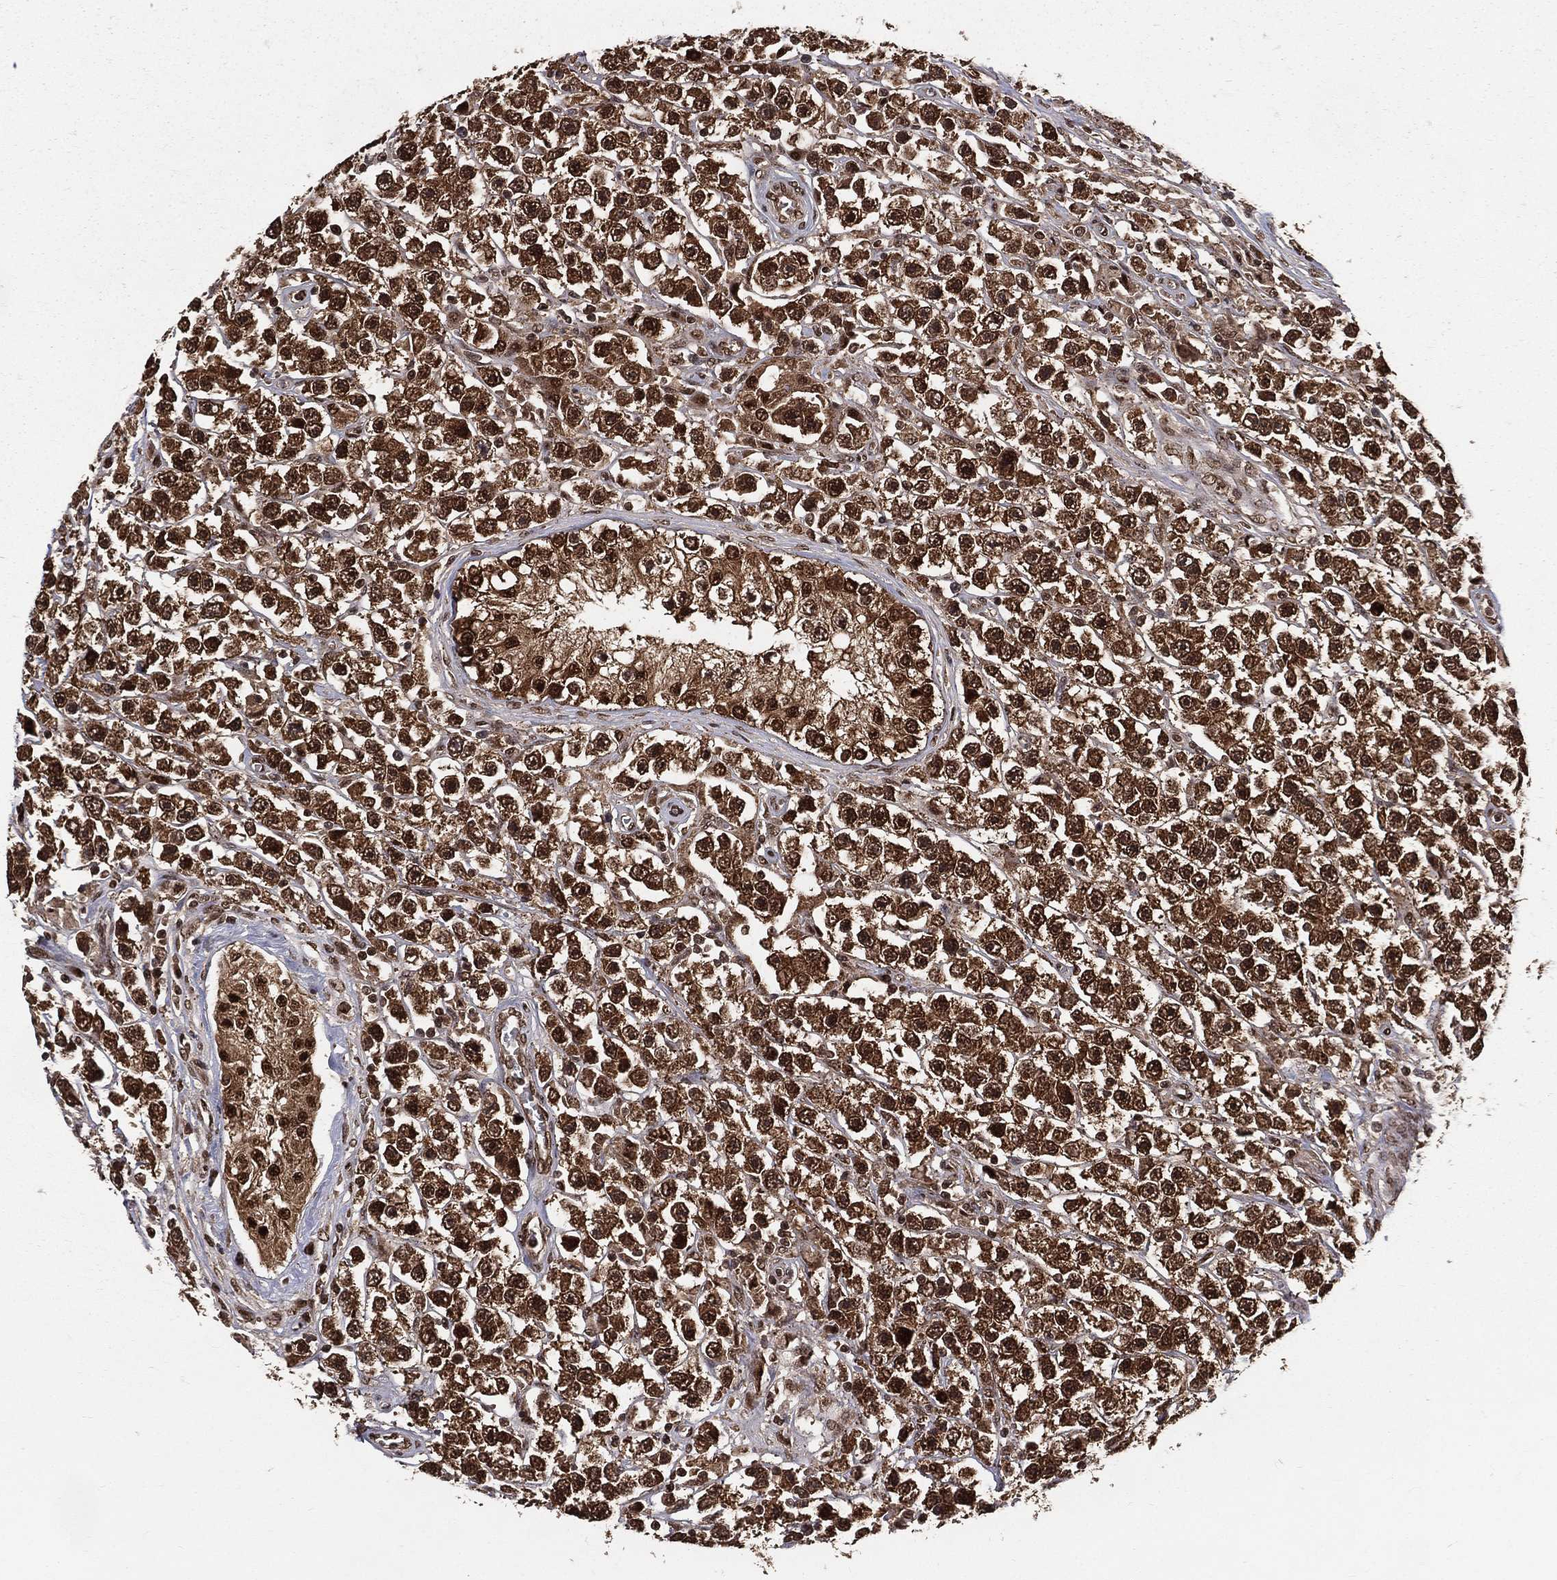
{"staining": {"intensity": "strong", "quantity": ">75%", "location": "cytoplasmic/membranous,nuclear"}, "tissue": "testis cancer", "cell_type": "Tumor cells", "image_type": "cancer", "snomed": [{"axis": "morphology", "description": "Seminoma, NOS"}, {"axis": "topography", "description": "Testis"}], "caption": "Immunohistochemistry of human testis cancer demonstrates high levels of strong cytoplasmic/membranous and nuclear expression in approximately >75% of tumor cells.", "gene": "COPS4", "patient": {"sex": "male", "age": 45}}